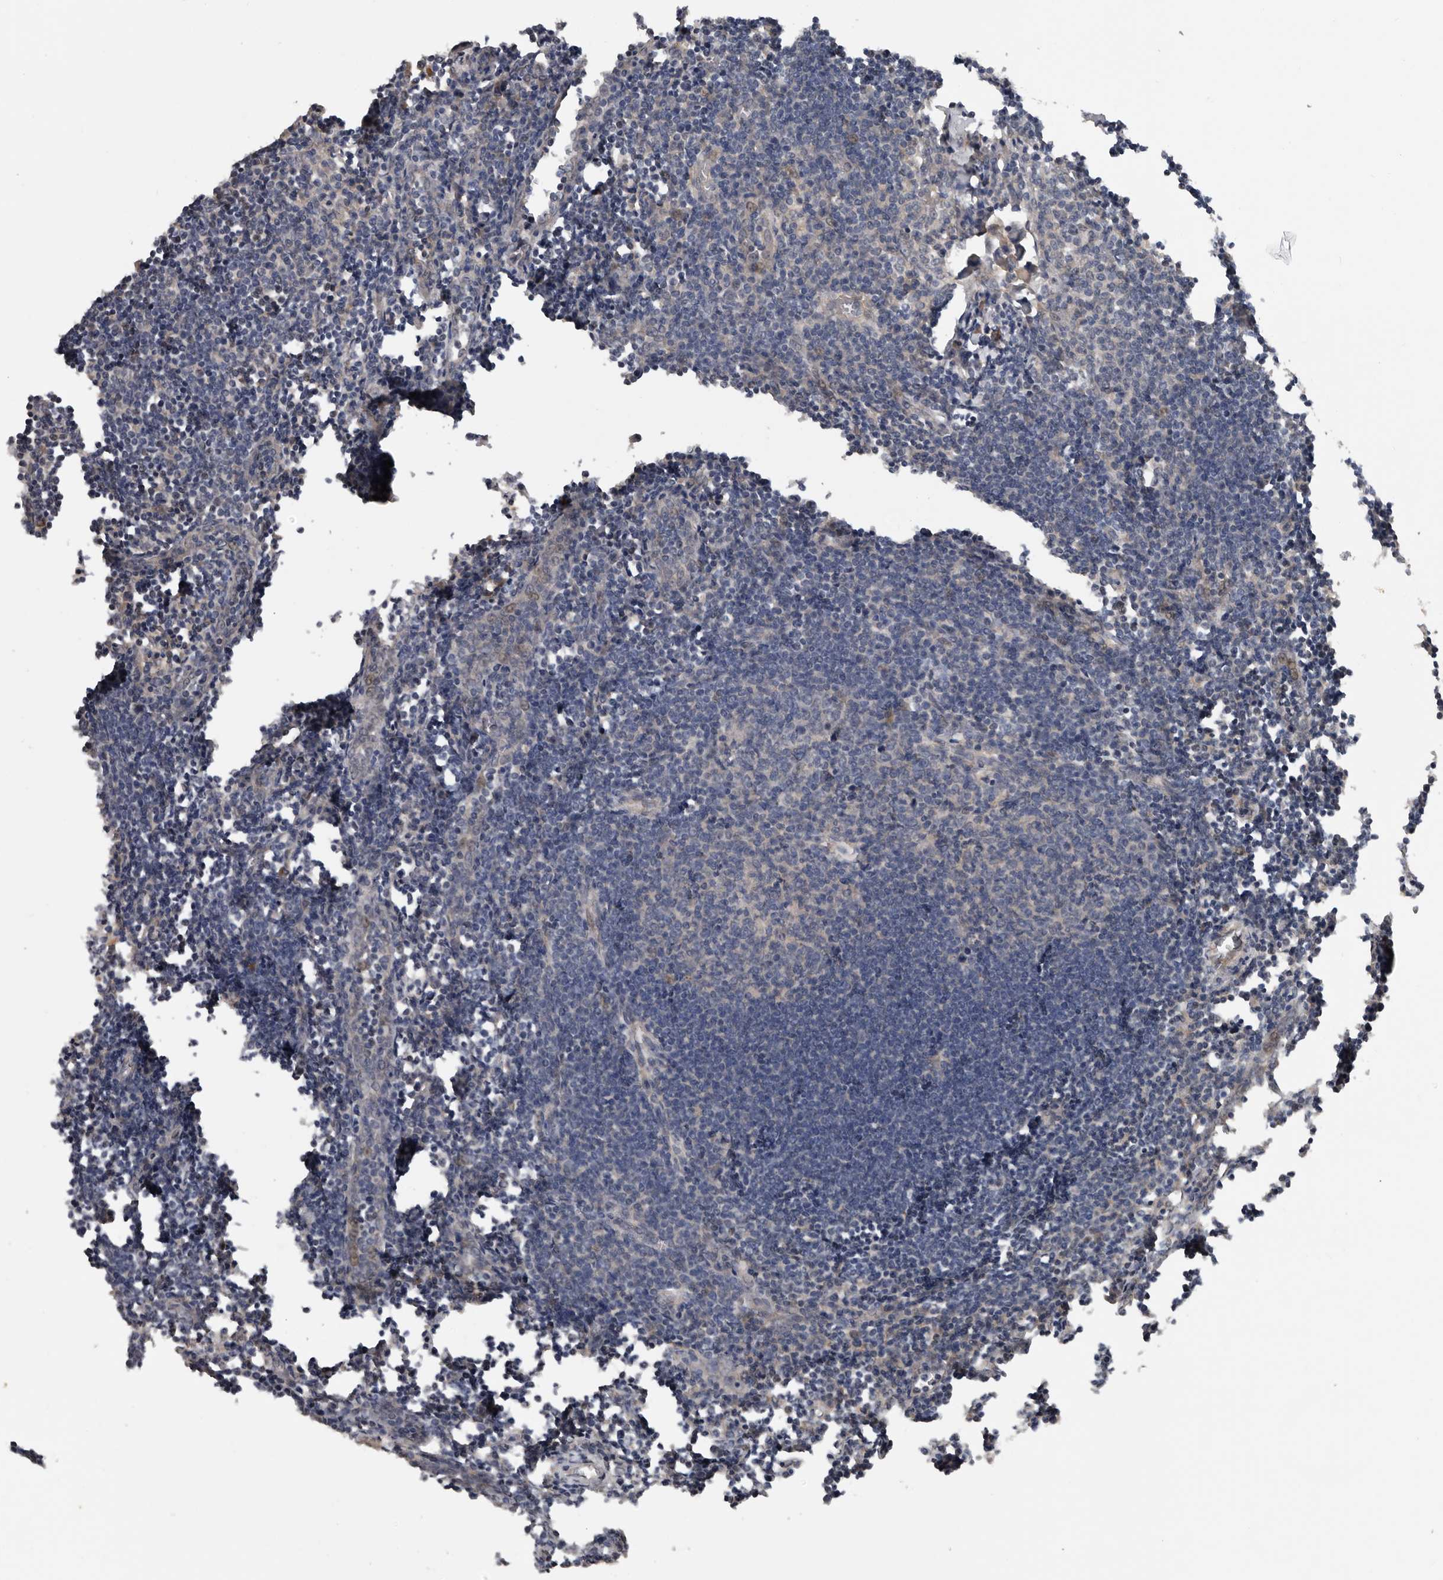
{"staining": {"intensity": "weak", "quantity": "<25%", "location": "cytoplasmic/membranous"}, "tissue": "lymph node", "cell_type": "Germinal center cells", "image_type": "normal", "snomed": [{"axis": "morphology", "description": "Normal tissue, NOS"}, {"axis": "morphology", "description": "Malignant melanoma, Metastatic site"}, {"axis": "topography", "description": "Lymph node"}], "caption": "Micrograph shows no significant protein expression in germinal center cells of benign lymph node.", "gene": "DNAJB4", "patient": {"sex": "male", "age": 41}}